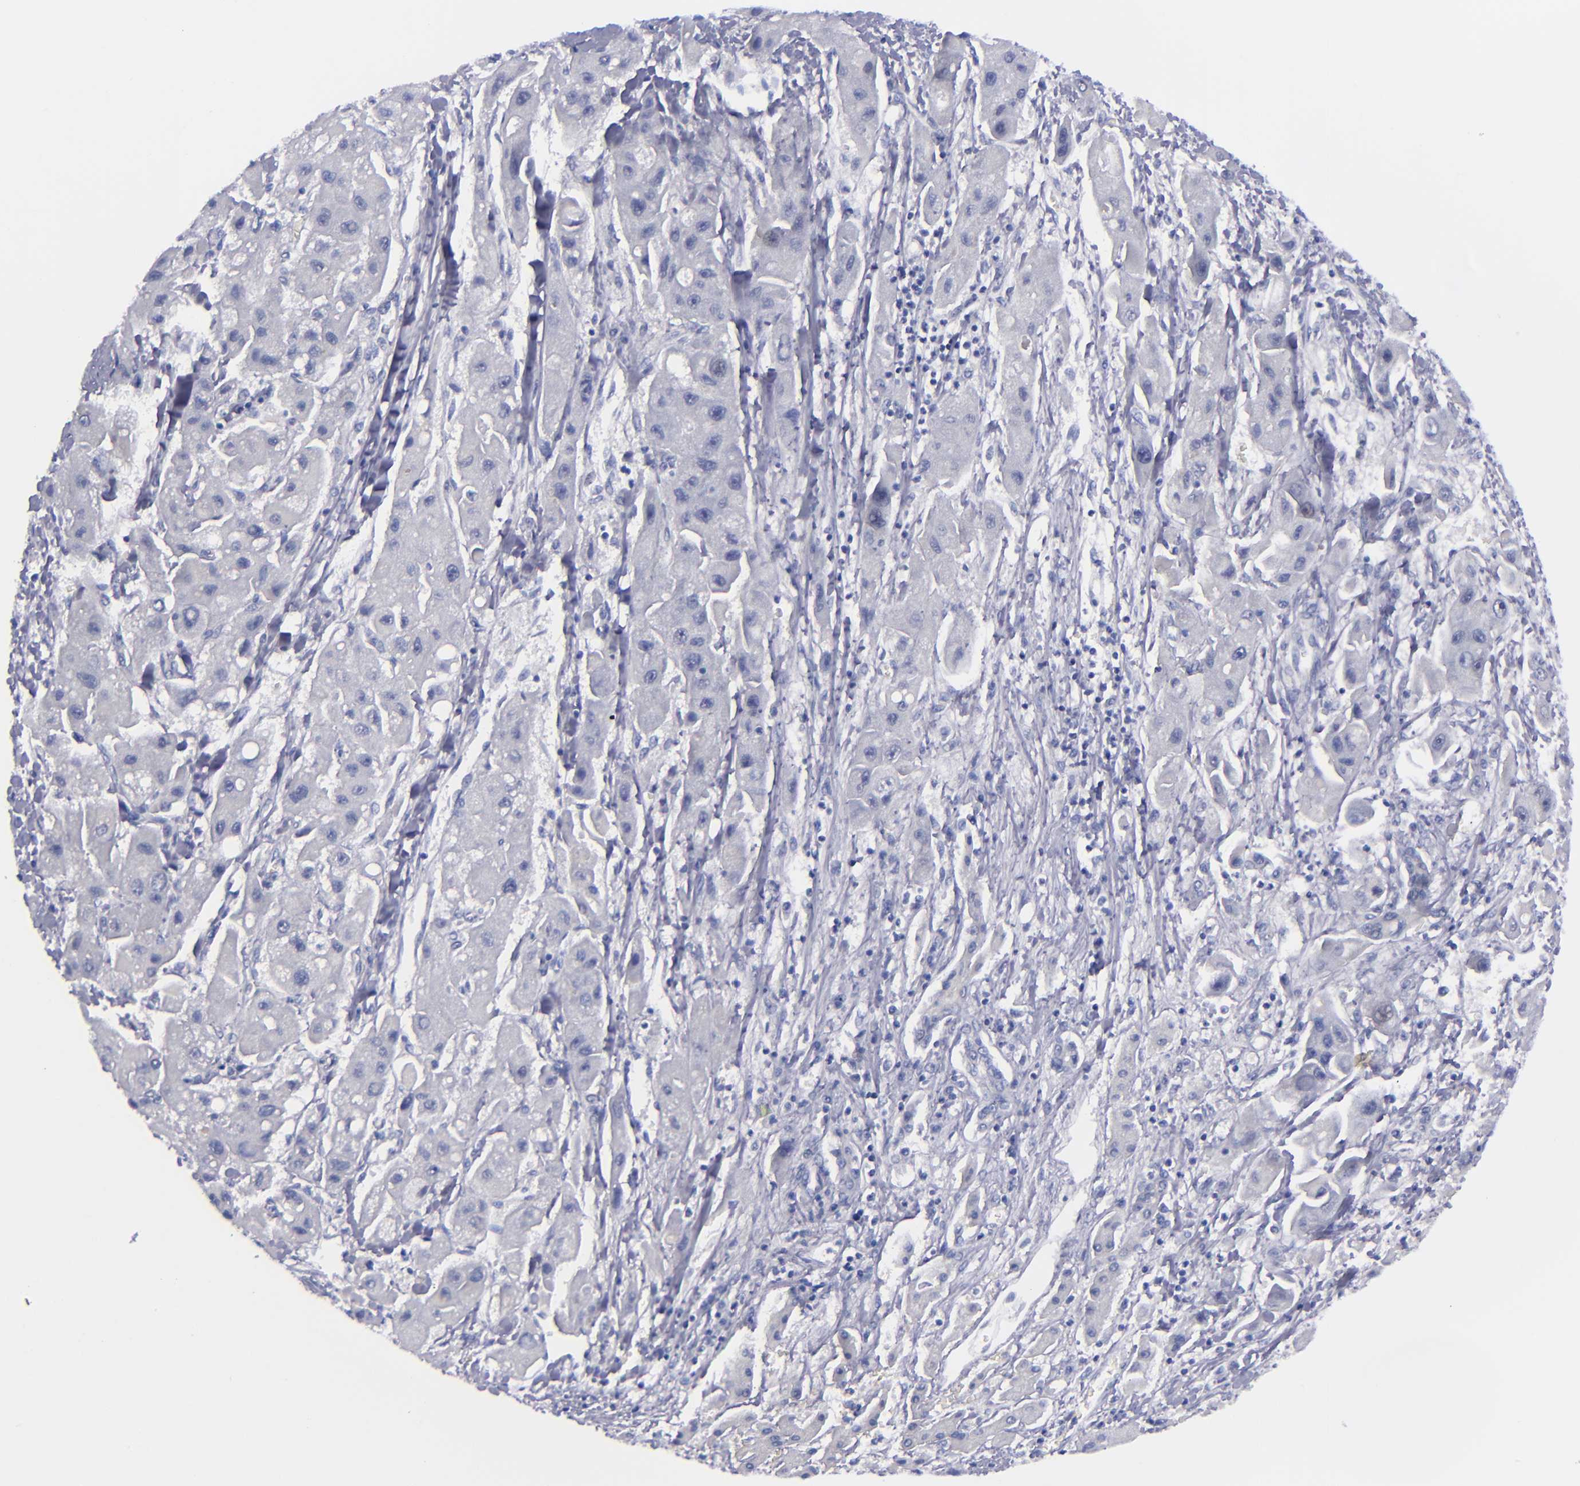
{"staining": {"intensity": "negative", "quantity": "none", "location": "none"}, "tissue": "liver cancer", "cell_type": "Tumor cells", "image_type": "cancer", "snomed": [{"axis": "morphology", "description": "Carcinoma, Hepatocellular, NOS"}, {"axis": "topography", "description": "Liver"}], "caption": "Tumor cells show no significant expression in liver hepatocellular carcinoma.", "gene": "MCM7", "patient": {"sex": "male", "age": 24}}